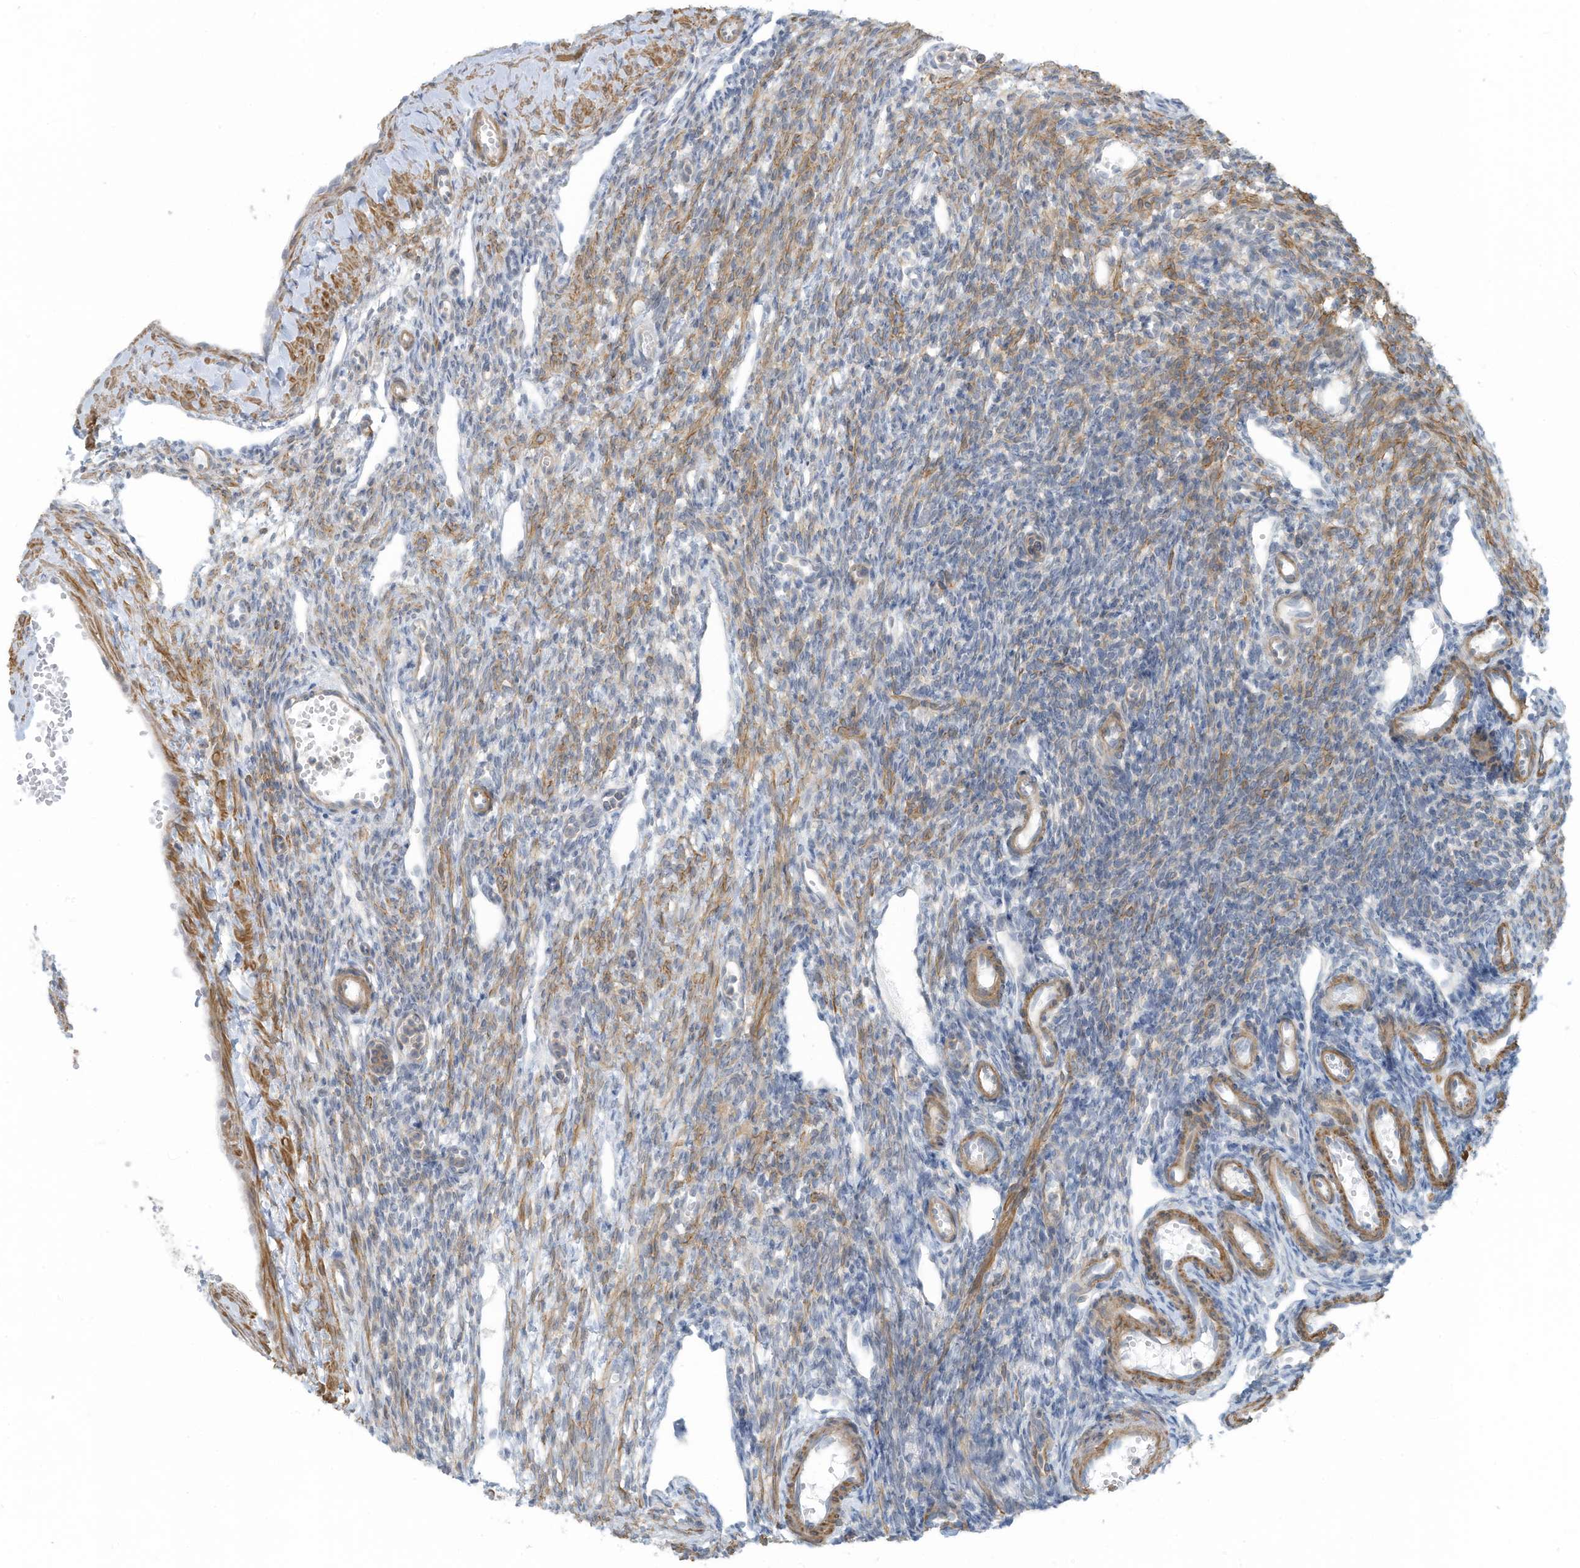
{"staining": {"intensity": "moderate", "quantity": "<25%", "location": "cytoplasmic/membranous"}, "tissue": "ovary", "cell_type": "Ovarian stroma cells", "image_type": "normal", "snomed": [{"axis": "morphology", "description": "Normal tissue, NOS"}, {"axis": "morphology", "description": "Cyst, NOS"}, {"axis": "topography", "description": "Ovary"}], "caption": "Unremarkable ovary reveals moderate cytoplasmic/membranous expression in about <25% of ovarian stroma cells (DAB = brown stain, brightfield microscopy at high magnification)..", "gene": "ZNF846", "patient": {"sex": "female", "age": 33}}